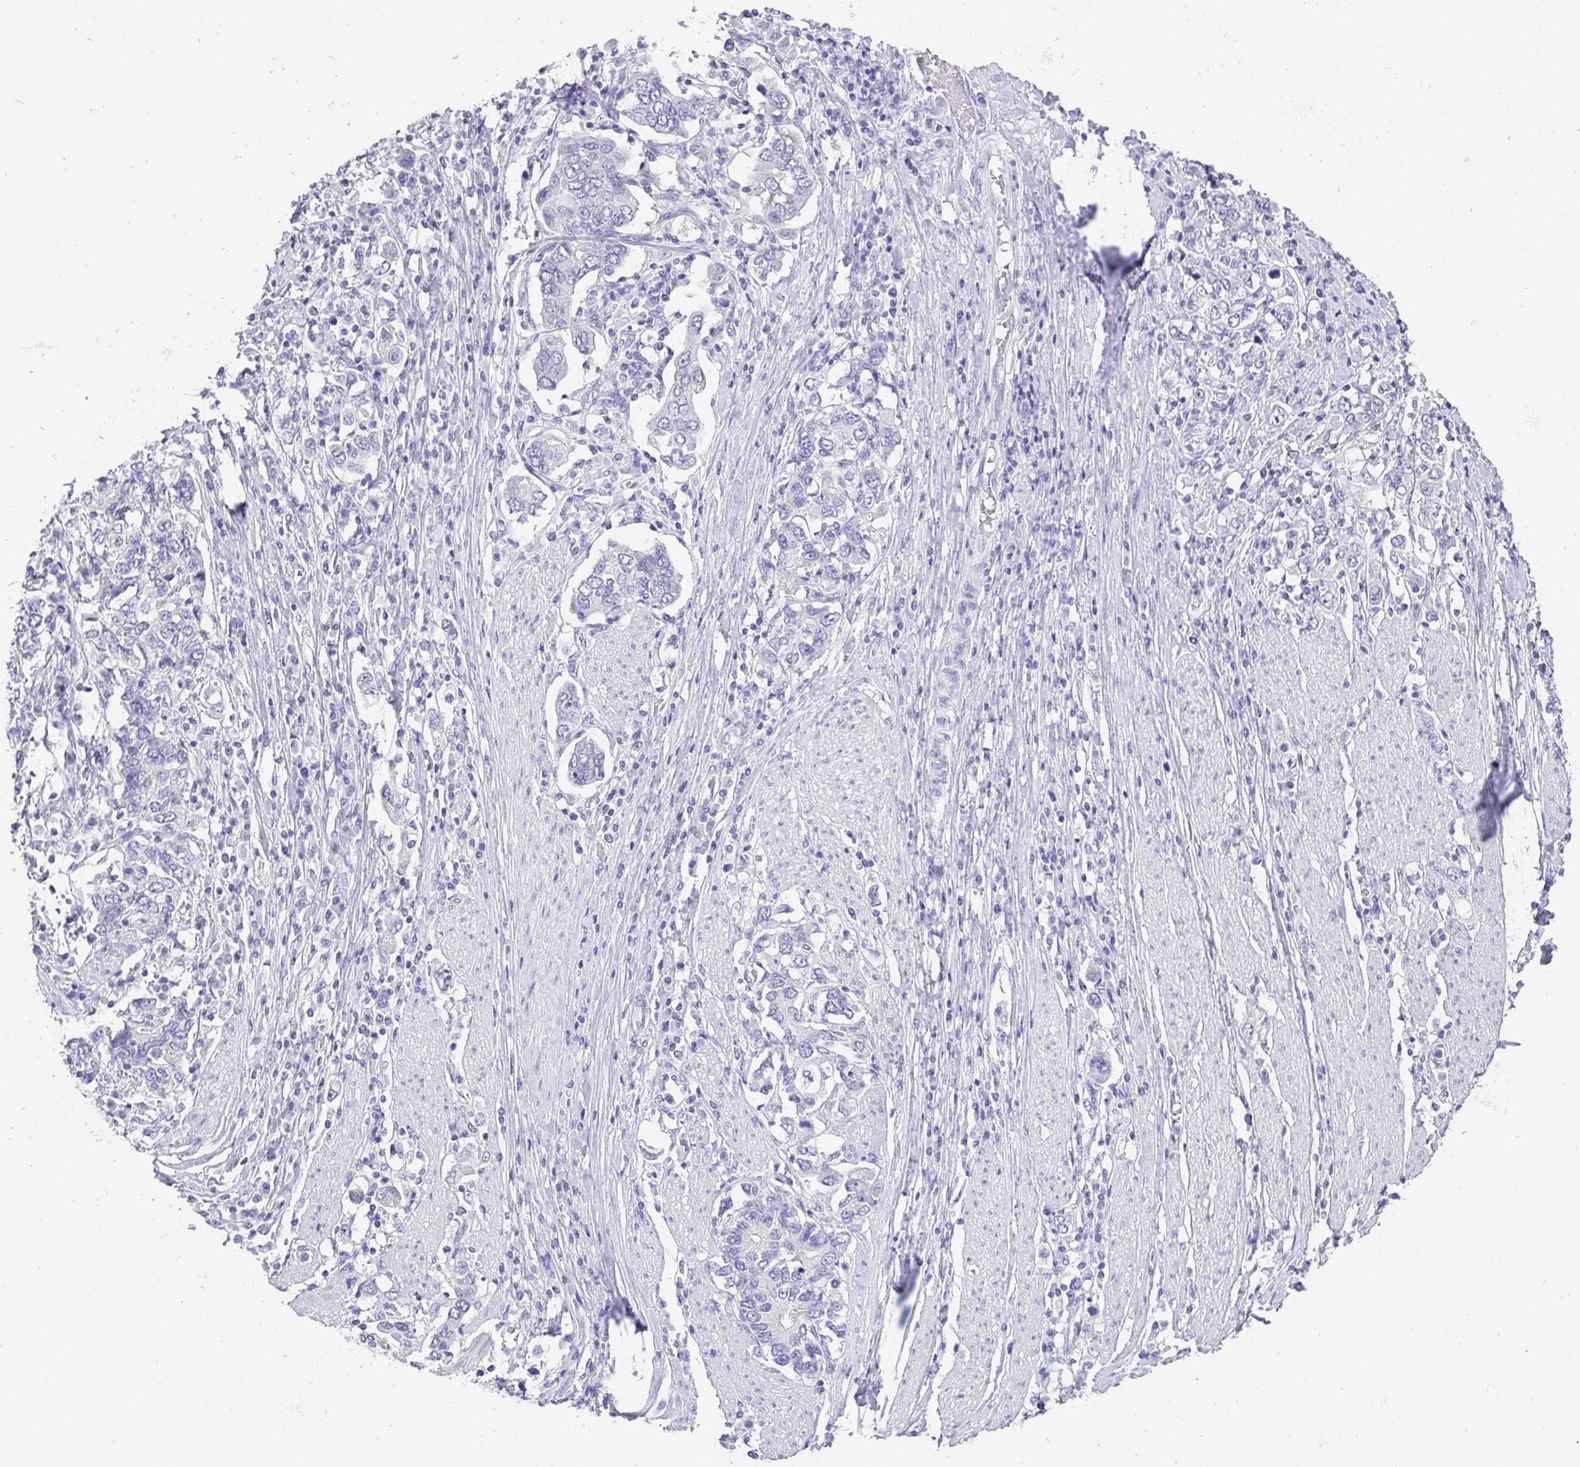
{"staining": {"intensity": "negative", "quantity": "none", "location": "none"}, "tissue": "stomach cancer", "cell_type": "Tumor cells", "image_type": "cancer", "snomed": [{"axis": "morphology", "description": "Adenocarcinoma, NOS"}, {"axis": "topography", "description": "Stomach, upper"}, {"axis": "topography", "description": "Stomach"}], "caption": "A histopathology image of human stomach cancer (adenocarcinoma) is negative for staining in tumor cells.", "gene": "VGLL3", "patient": {"sex": "male", "age": 62}}